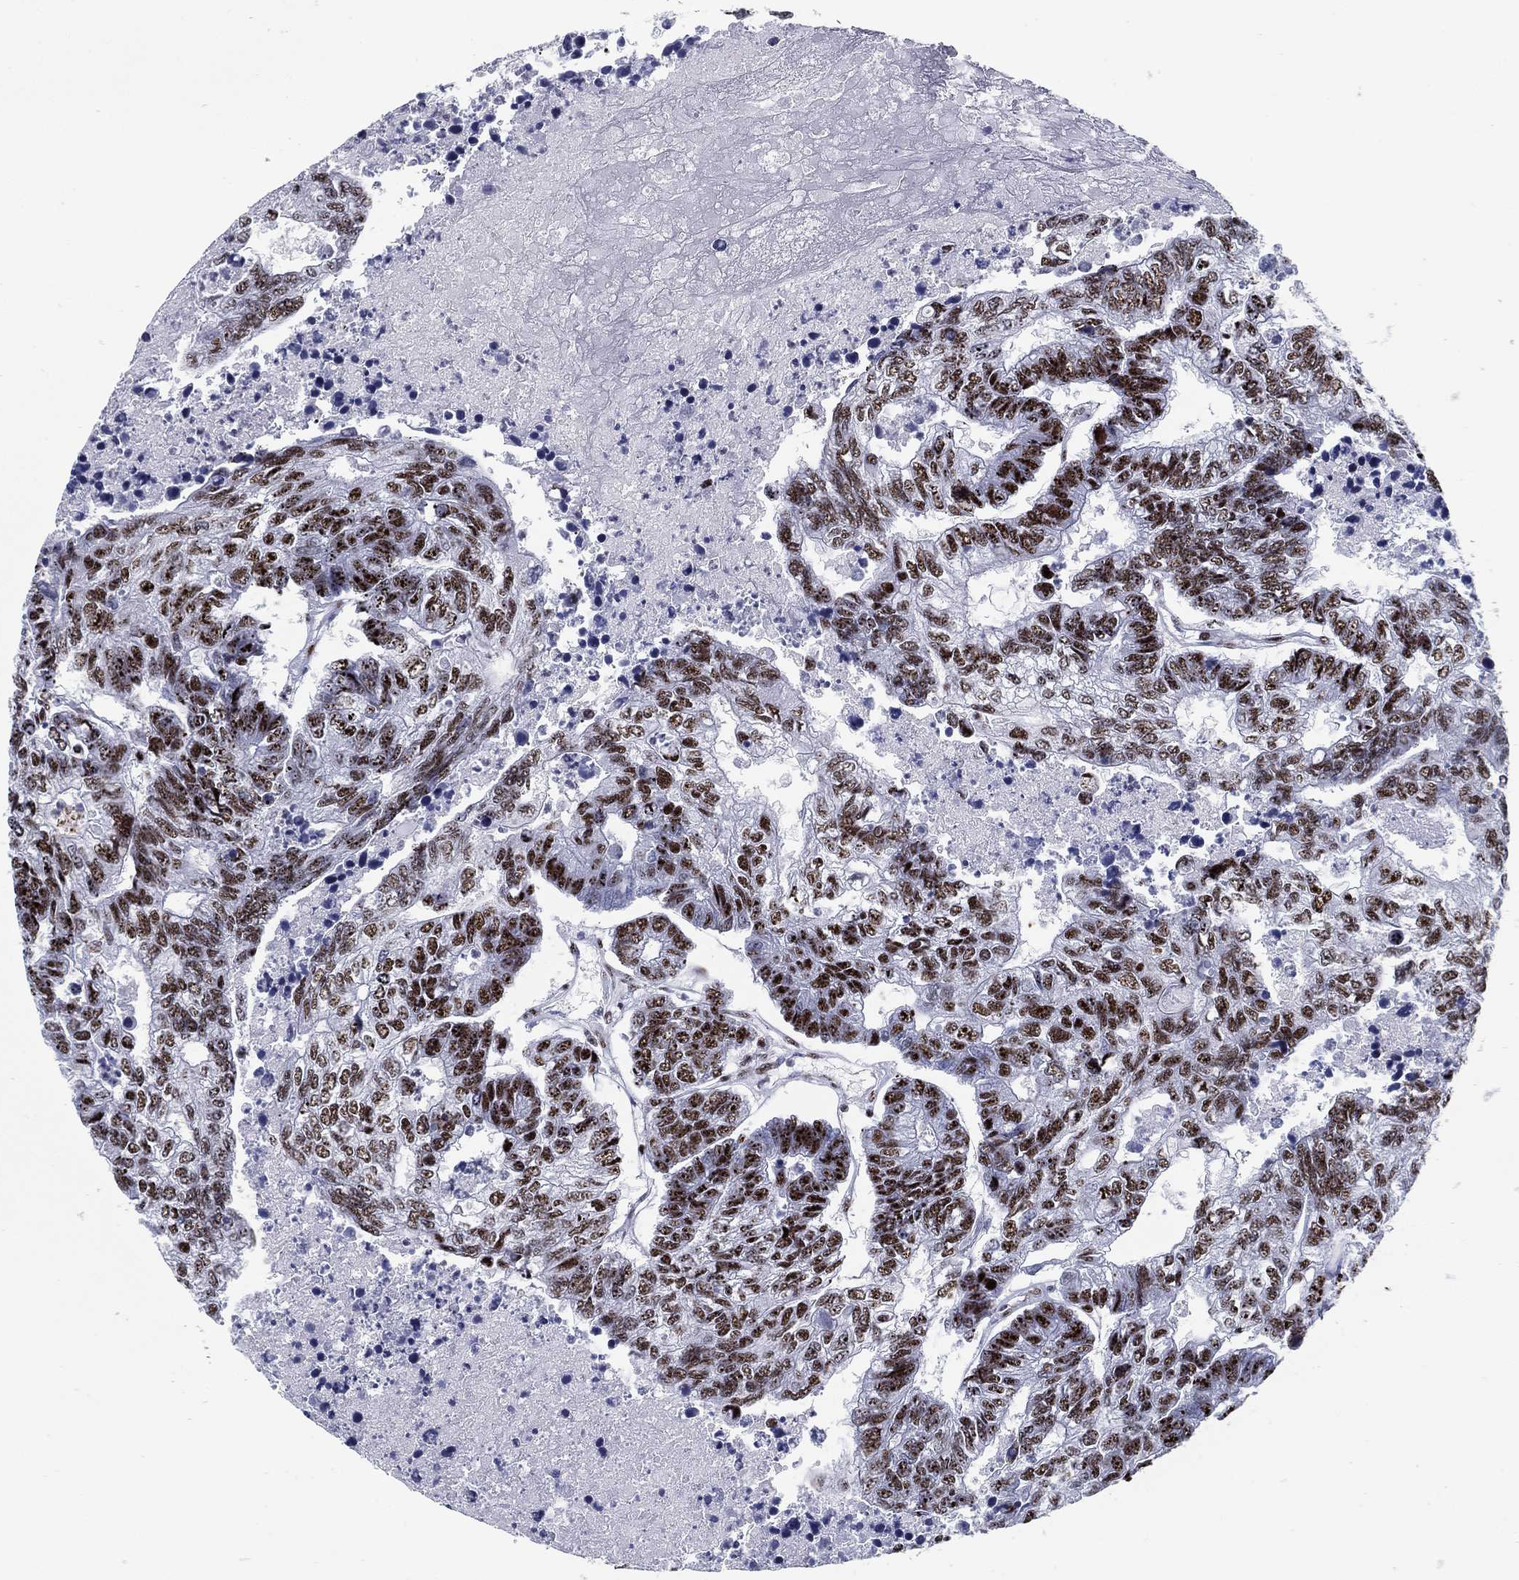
{"staining": {"intensity": "strong", "quantity": ">75%", "location": "nuclear"}, "tissue": "colorectal cancer", "cell_type": "Tumor cells", "image_type": "cancer", "snomed": [{"axis": "morphology", "description": "Adenocarcinoma, NOS"}, {"axis": "topography", "description": "Colon"}], "caption": "Colorectal cancer stained with DAB (3,3'-diaminobenzidine) immunohistochemistry displays high levels of strong nuclear expression in approximately >75% of tumor cells.", "gene": "CYB561D2", "patient": {"sex": "female", "age": 48}}